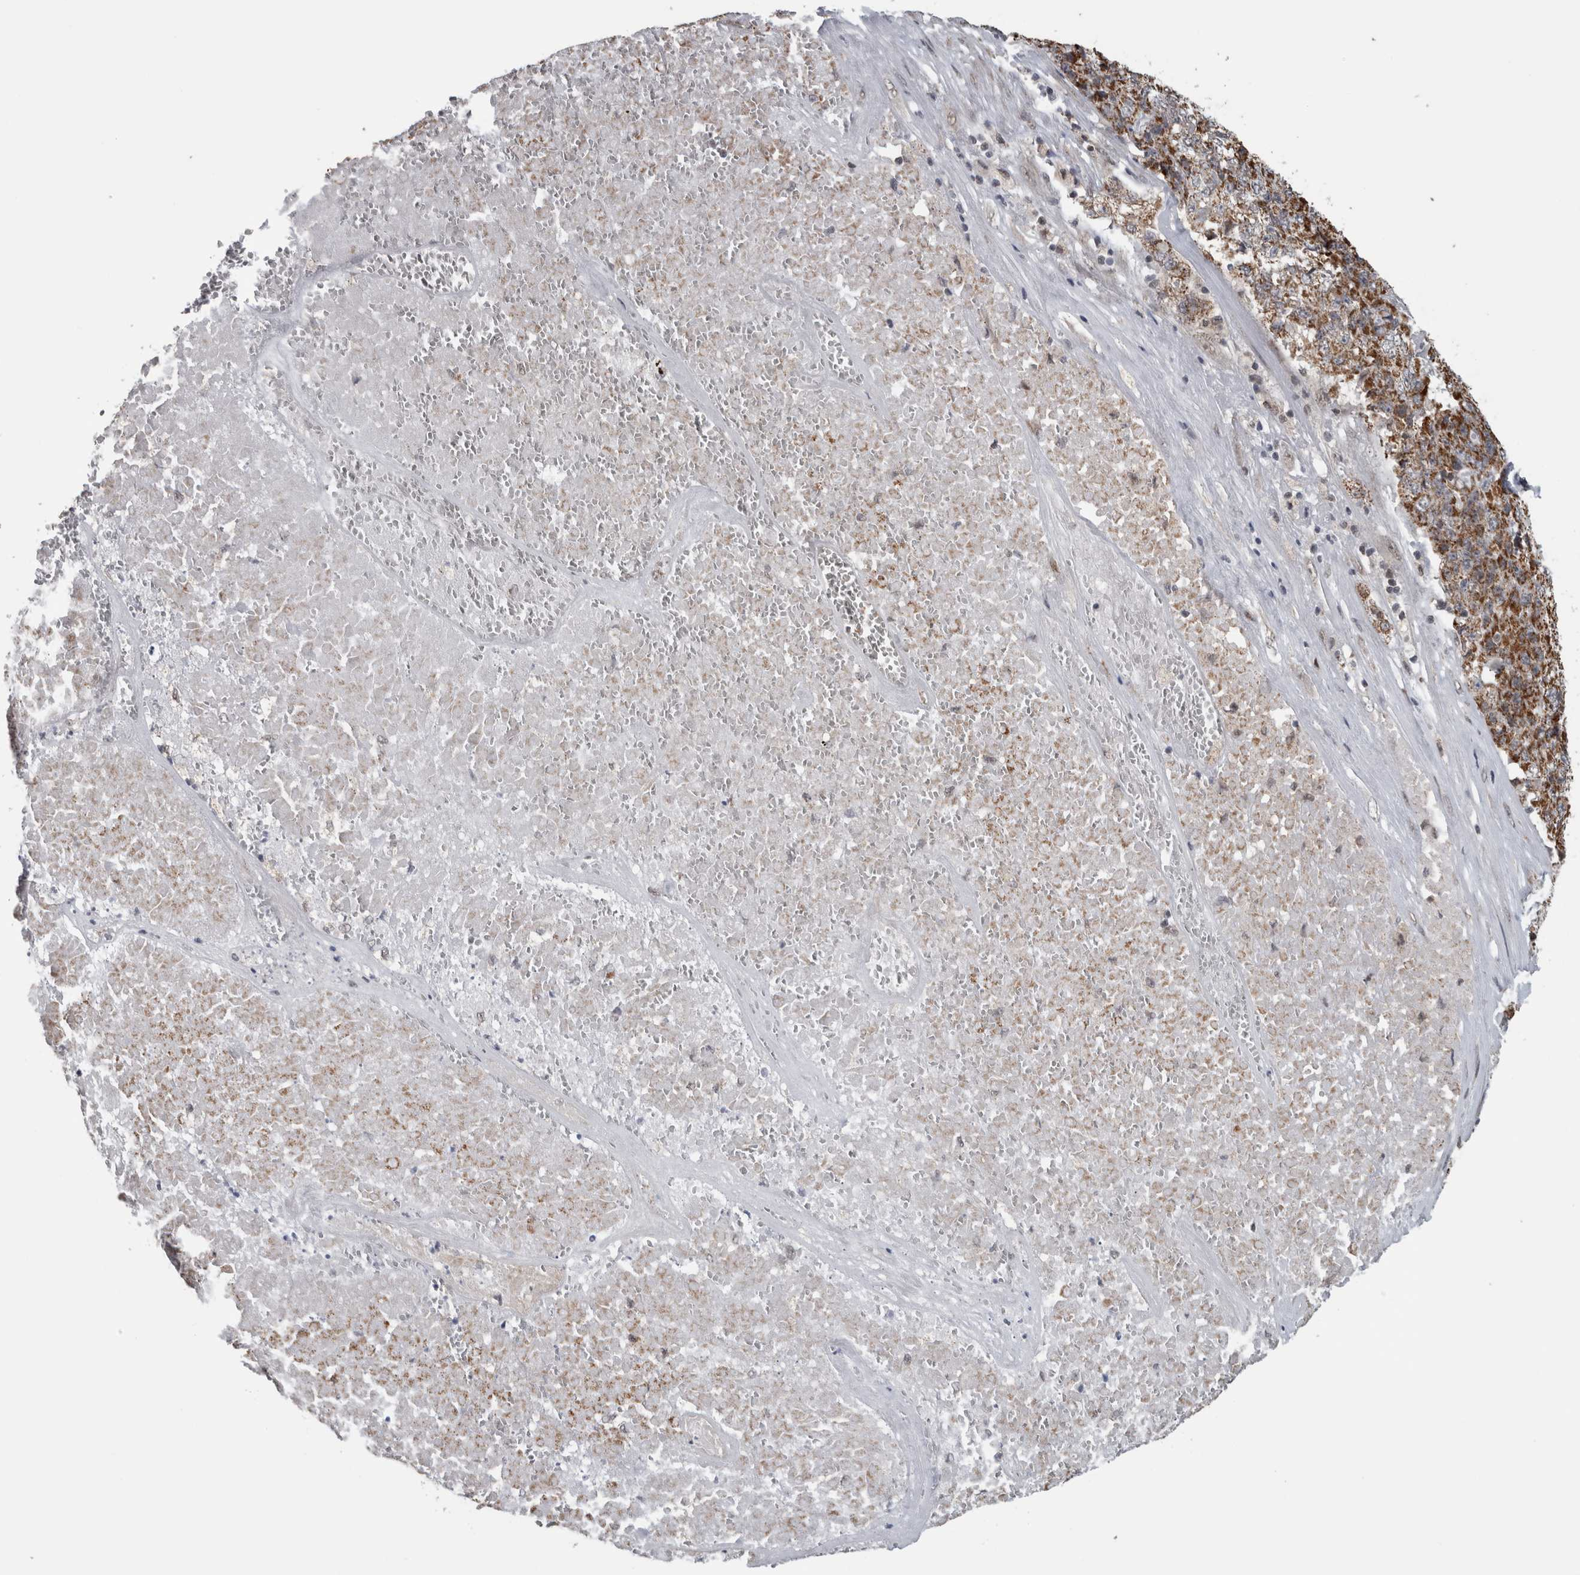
{"staining": {"intensity": "moderate", "quantity": ">75%", "location": "cytoplasmic/membranous"}, "tissue": "pancreatic cancer", "cell_type": "Tumor cells", "image_type": "cancer", "snomed": [{"axis": "morphology", "description": "Adenocarcinoma, NOS"}, {"axis": "topography", "description": "Pancreas"}], "caption": "A micrograph of pancreatic adenocarcinoma stained for a protein demonstrates moderate cytoplasmic/membranous brown staining in tumor cells.", "gene": "OR2K2", "patient": {"sex": "male", "age": 50}}